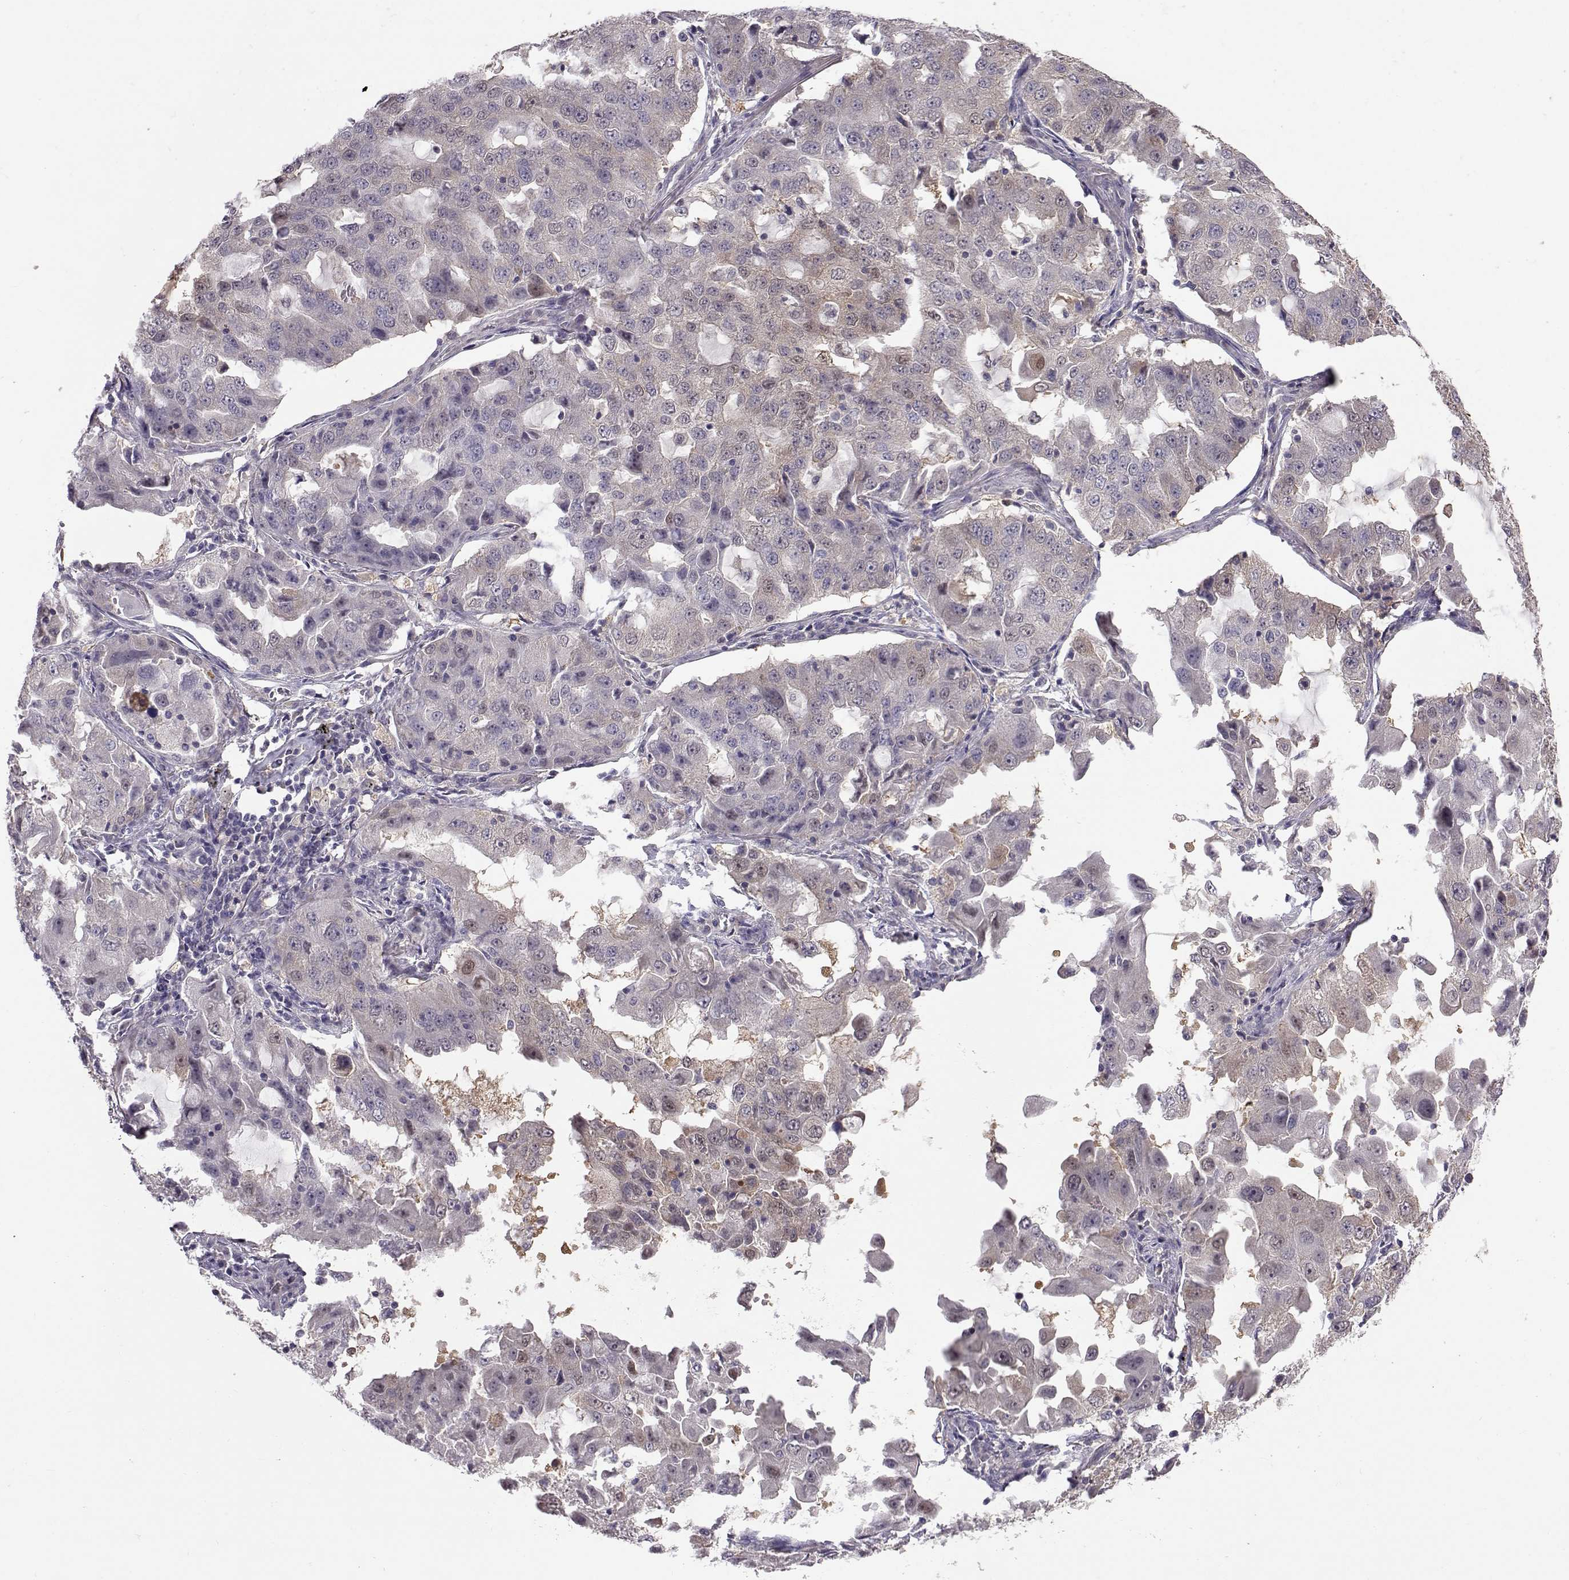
{"staining": {"intensity": "weak", "quantity": "<25%", "location": "cytoplasmic/membranous,nuclear"}, "tissue": "lung cancer", "cell_type": "Tumor cells", "image_type": "cancer", "snomed": [{"axis": "morphology", "description": "Adenocarcinoma, NOS"}, {"axis": "topography", "description": "Lung"}], "caption": "Immunohistochemical staining of lung cancer exhibits no significant staining in tumor cells.", "gene": "NCAM2", "patient": {"sex": "female", "age": 61}}